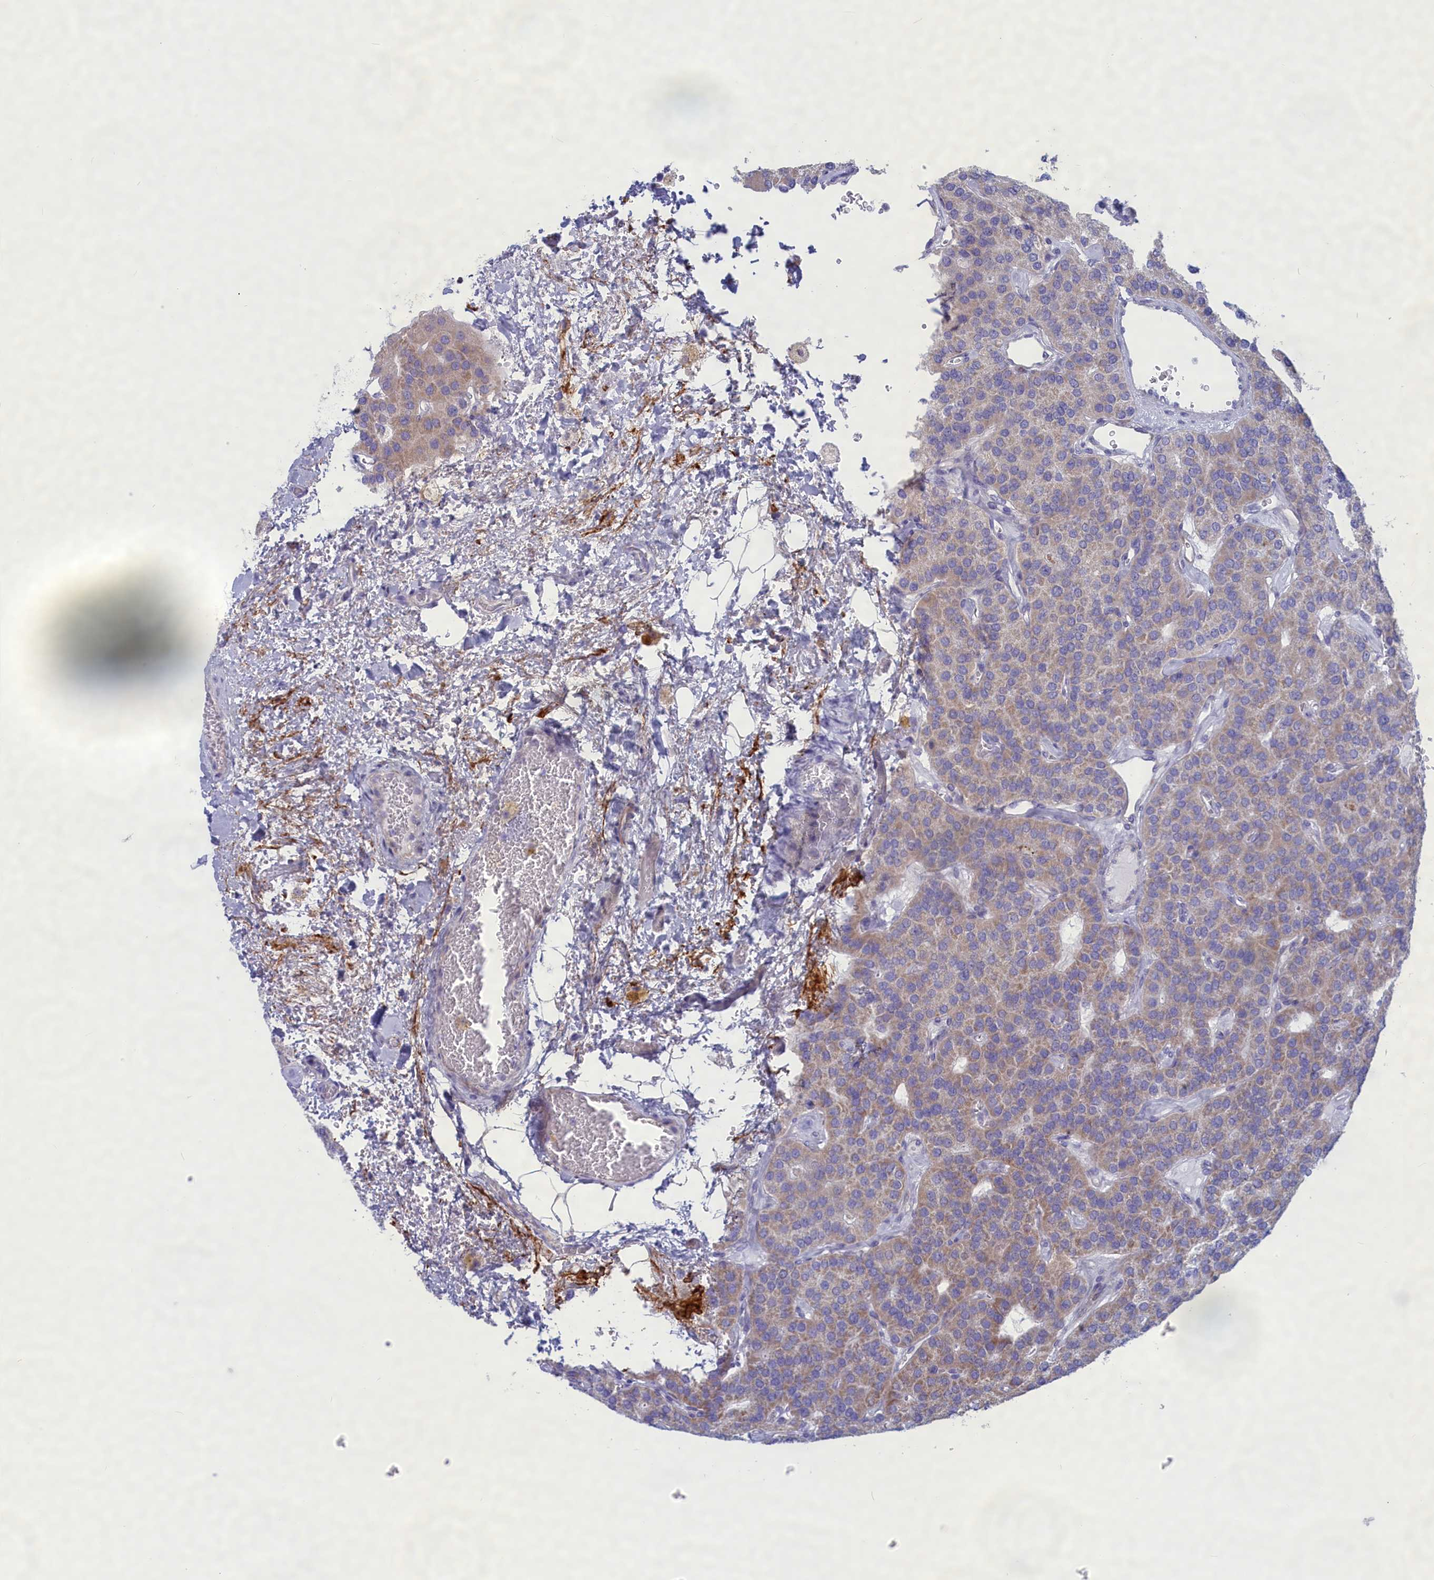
{"staining": {"intensity": "weak", "quantity": "<25%", "location": "cytoplasmic/membranous"}, "tissue": "parathyroid gland", "cell_type": "Glandular cells", "image_type": "normal", "snomed": [{"axis": "morphology", "description": "Normal tissue, NOS"}, {"axis": "morphology", "description": "Adenoma, NOS"}, {"axis": "topography", "description": "Parathyroid gland"}], "caption": "This histopathology image is of benign parathyroid gland stained with immunohistochemistry (IHC) to label a protein in brown with the nuclei are counter-stained blue. There is no positivity in glandular cells.", "gene": "MPV17L2", "patient": {"sex": "female", "age": 86}}